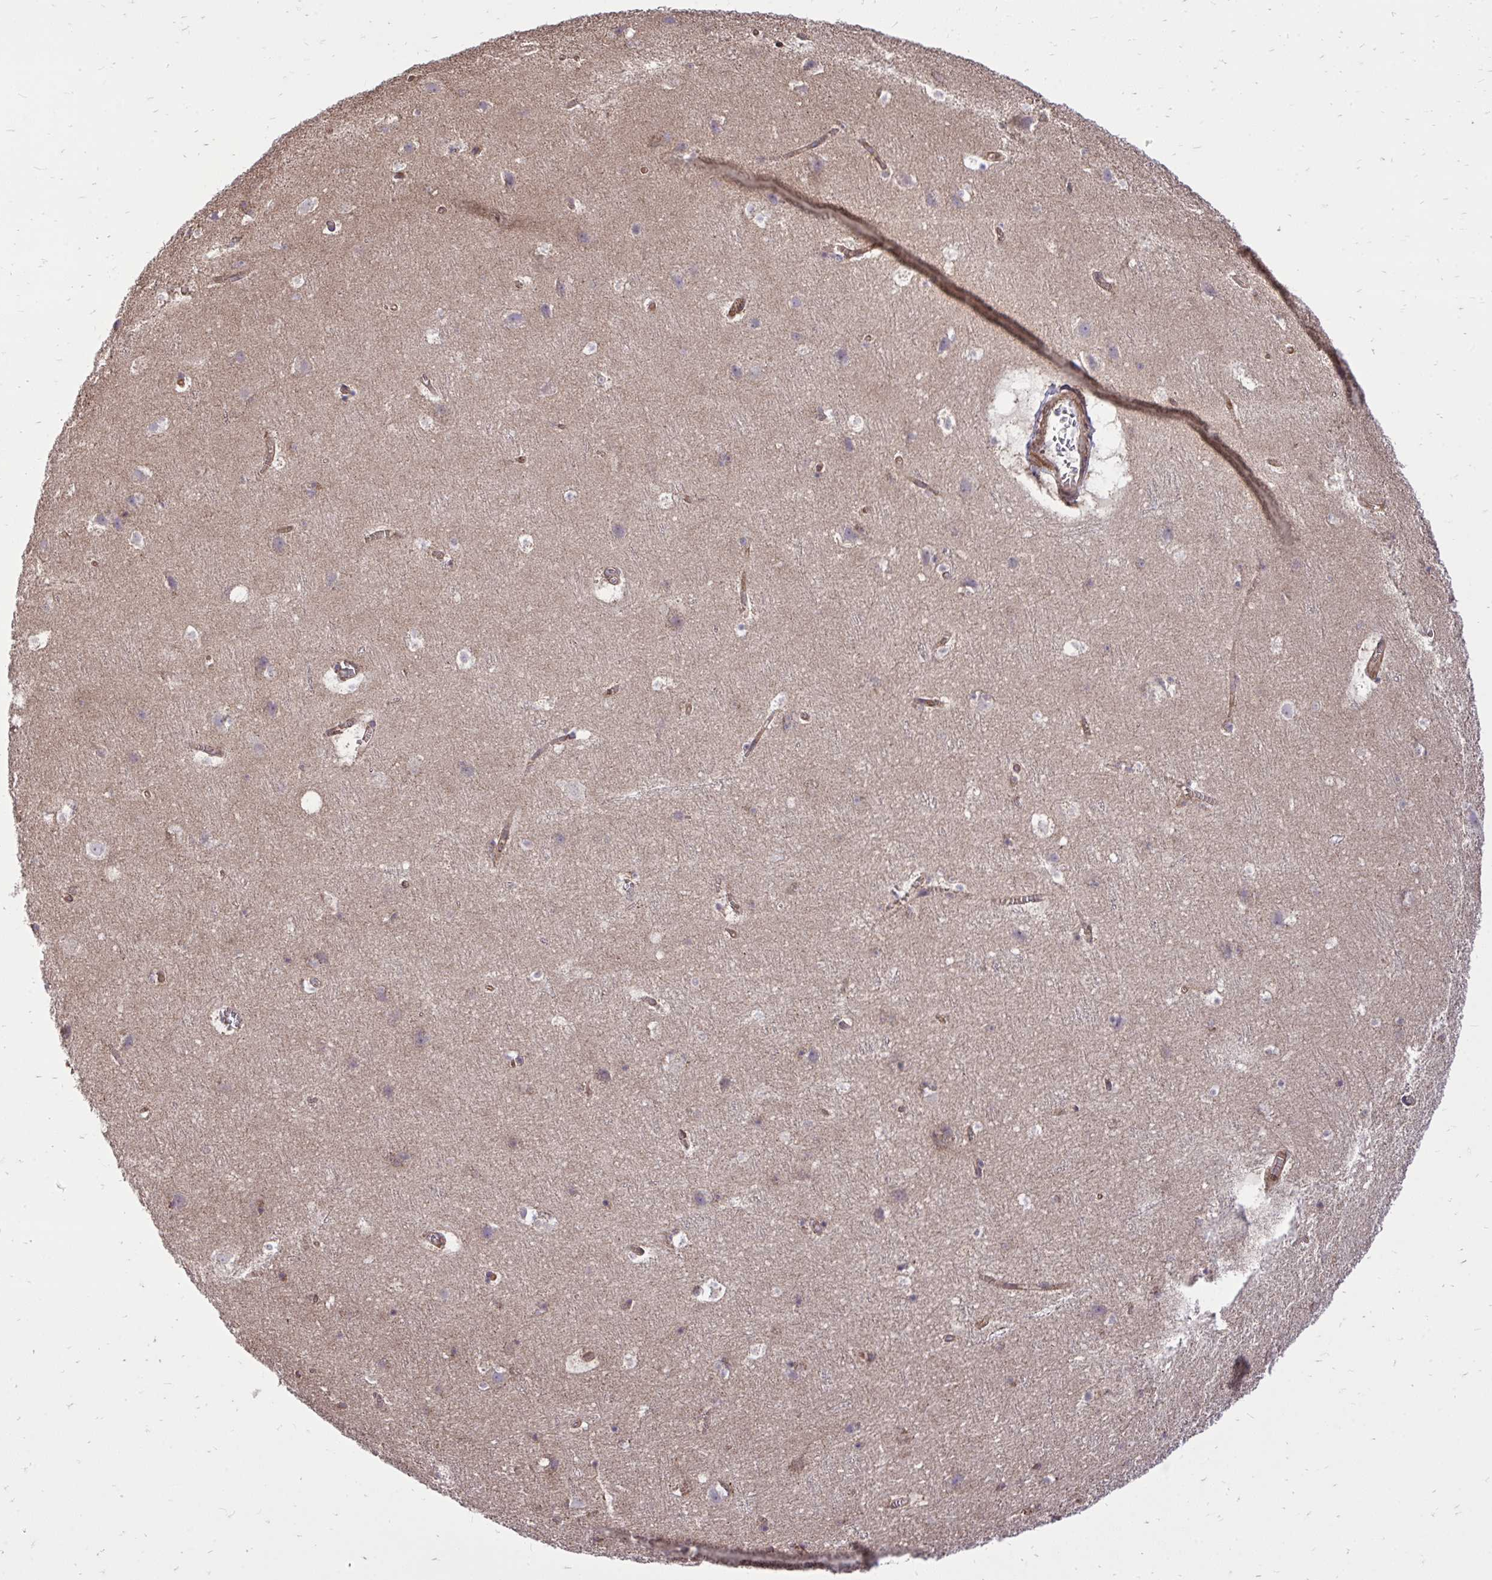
{"staining": {"intensity": "moderate", "quantity": ">75%", "location": "cytoplasmic/membranous"}, "tissue": "cerebral cortex", "cell_type": "Endothelial cells", "image_type": "normal", "snomed": [{"axis": "morphology", "description": "Normal tissue, NOS"}, {"axis": "topography", "description": "Cerebral cortex"}], "caption": "Cerebral cortex stained with DAB (3,3'-diaminobenzidine) IHC reveals medium levels of moderate cytoplasmic/membranous positivity in approximately >75% of endothelial cells. Nuclei are stained in blue.", "gene": "SLC7A5", "patient": {"sex": "female", "age": 42}}